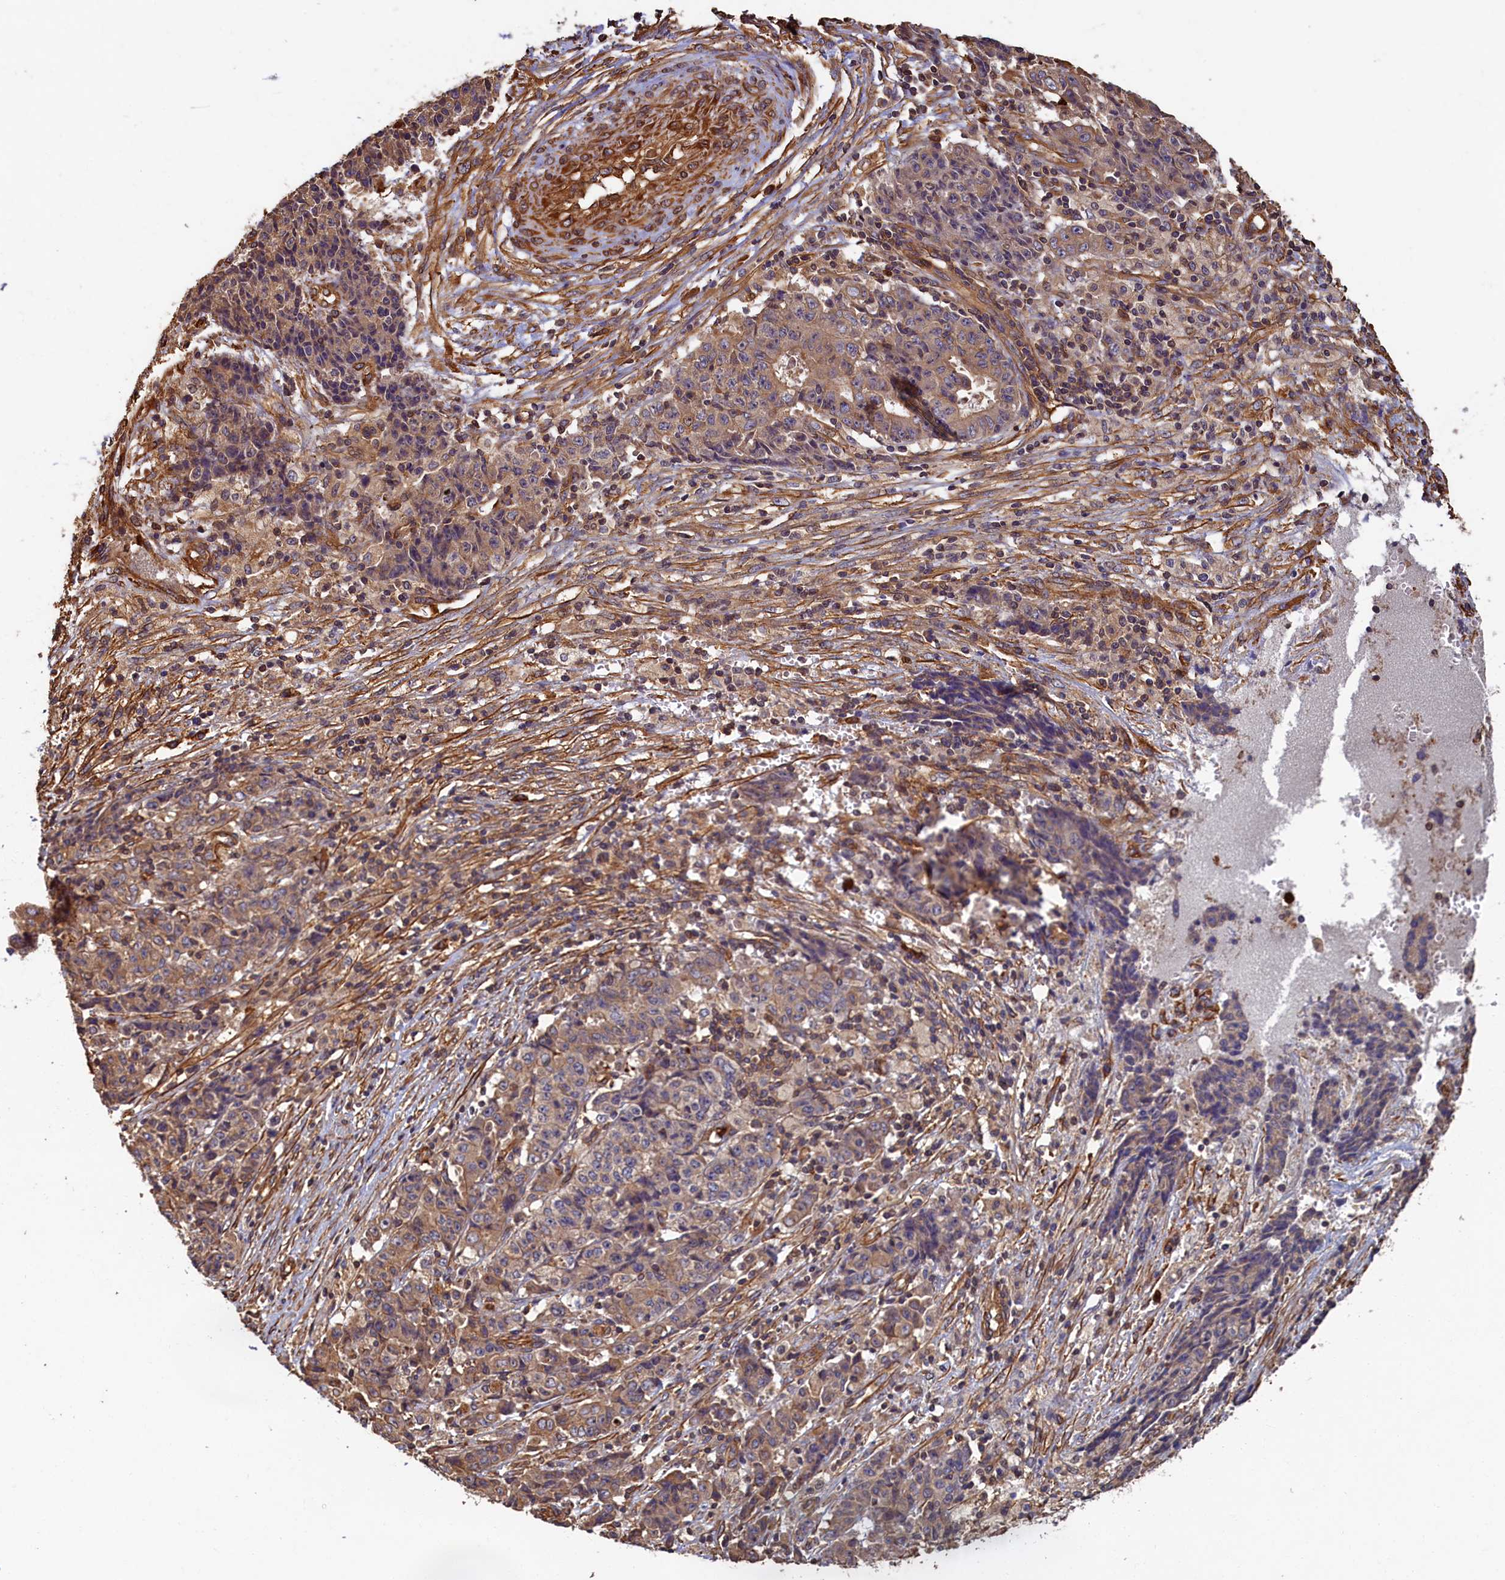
{"staining": {"intensity": "moderate", "quantity": "25%-75%", "location": "cytoplasmic/membranous"}, "tissue": "ovarian cancer", "cell_type": "Tumor cells", "image_type": "cancer", "snomed": [{"axis": "morphology", "description": "Carcinoma, endometroid"}, {"axis": "topography", "description": "Ovary"}], "caption": "This histopathology image exhibits IHC staining of endometroid carcinoma (ovarian), with medium moderate cytoplasmic/membranous expression in approximately 25%-75% of tumor cells.", "gene": "CCDC102B", "patient": {"sex": "female", "age": 42}}